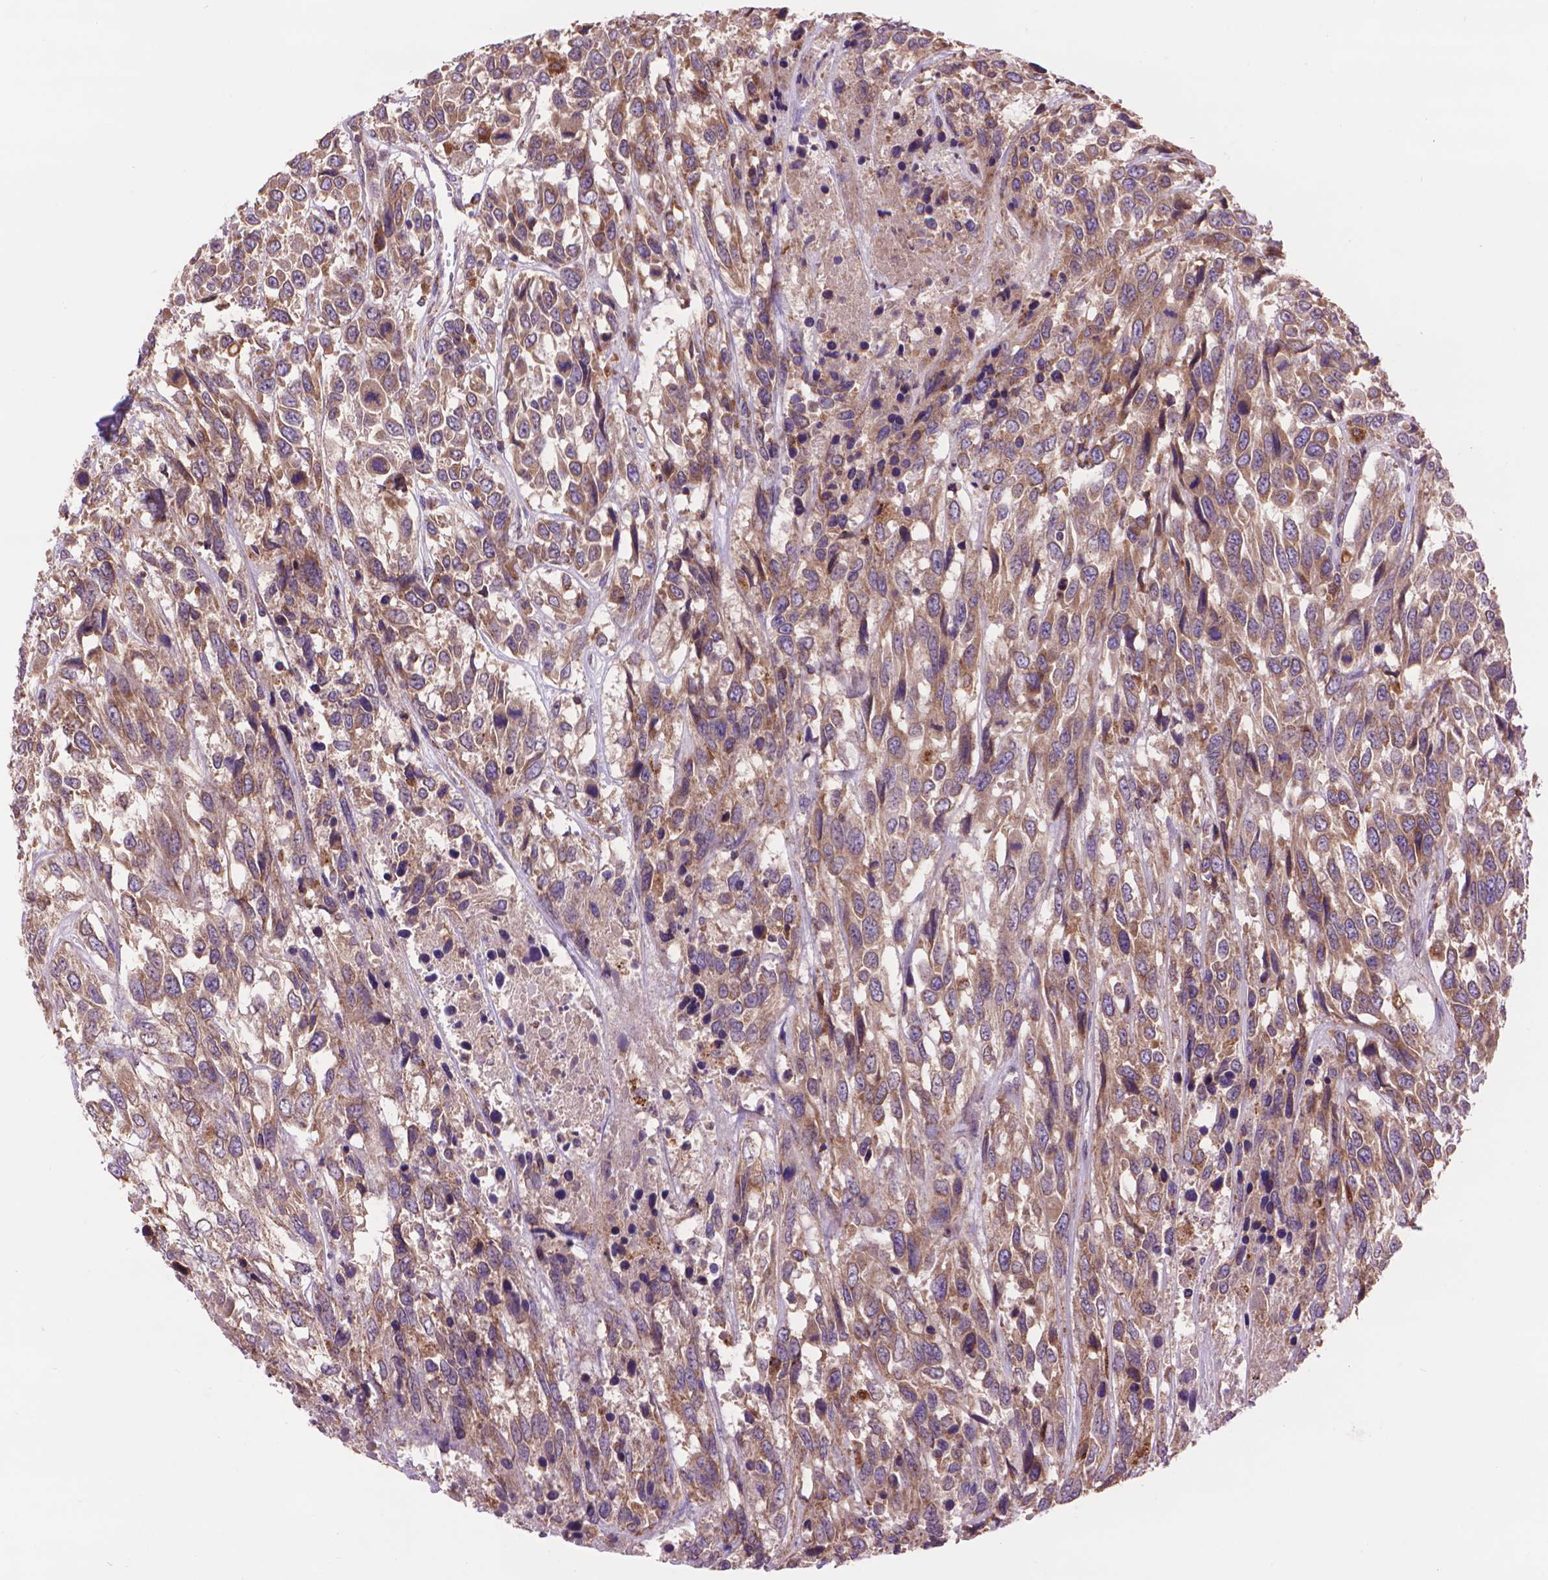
{"staining": {"intensity": "moderate", "quantity": ">75%", "location": "cytoplasmic/membranous"}, "tissue": "urothelial cancer", "cell_type": "Tumor cells", "image_type": "cancer", "snomed": [{"axis": "morphology", "description": "Urothelial carcinoma, High grade"}, {"axis": "topography", "description": "Urinary bladder"}], "caption": "This image exhibits urothelial carcinoma (high-grade) stained with IHC to label a protein in brown. The cytoplasmic/membranous of tumor cells show moderate positivity for the protein. Nuclei are counter-stained blue.", "gene": "GLB1", "patient": {"sex": "female", "age": 70}}